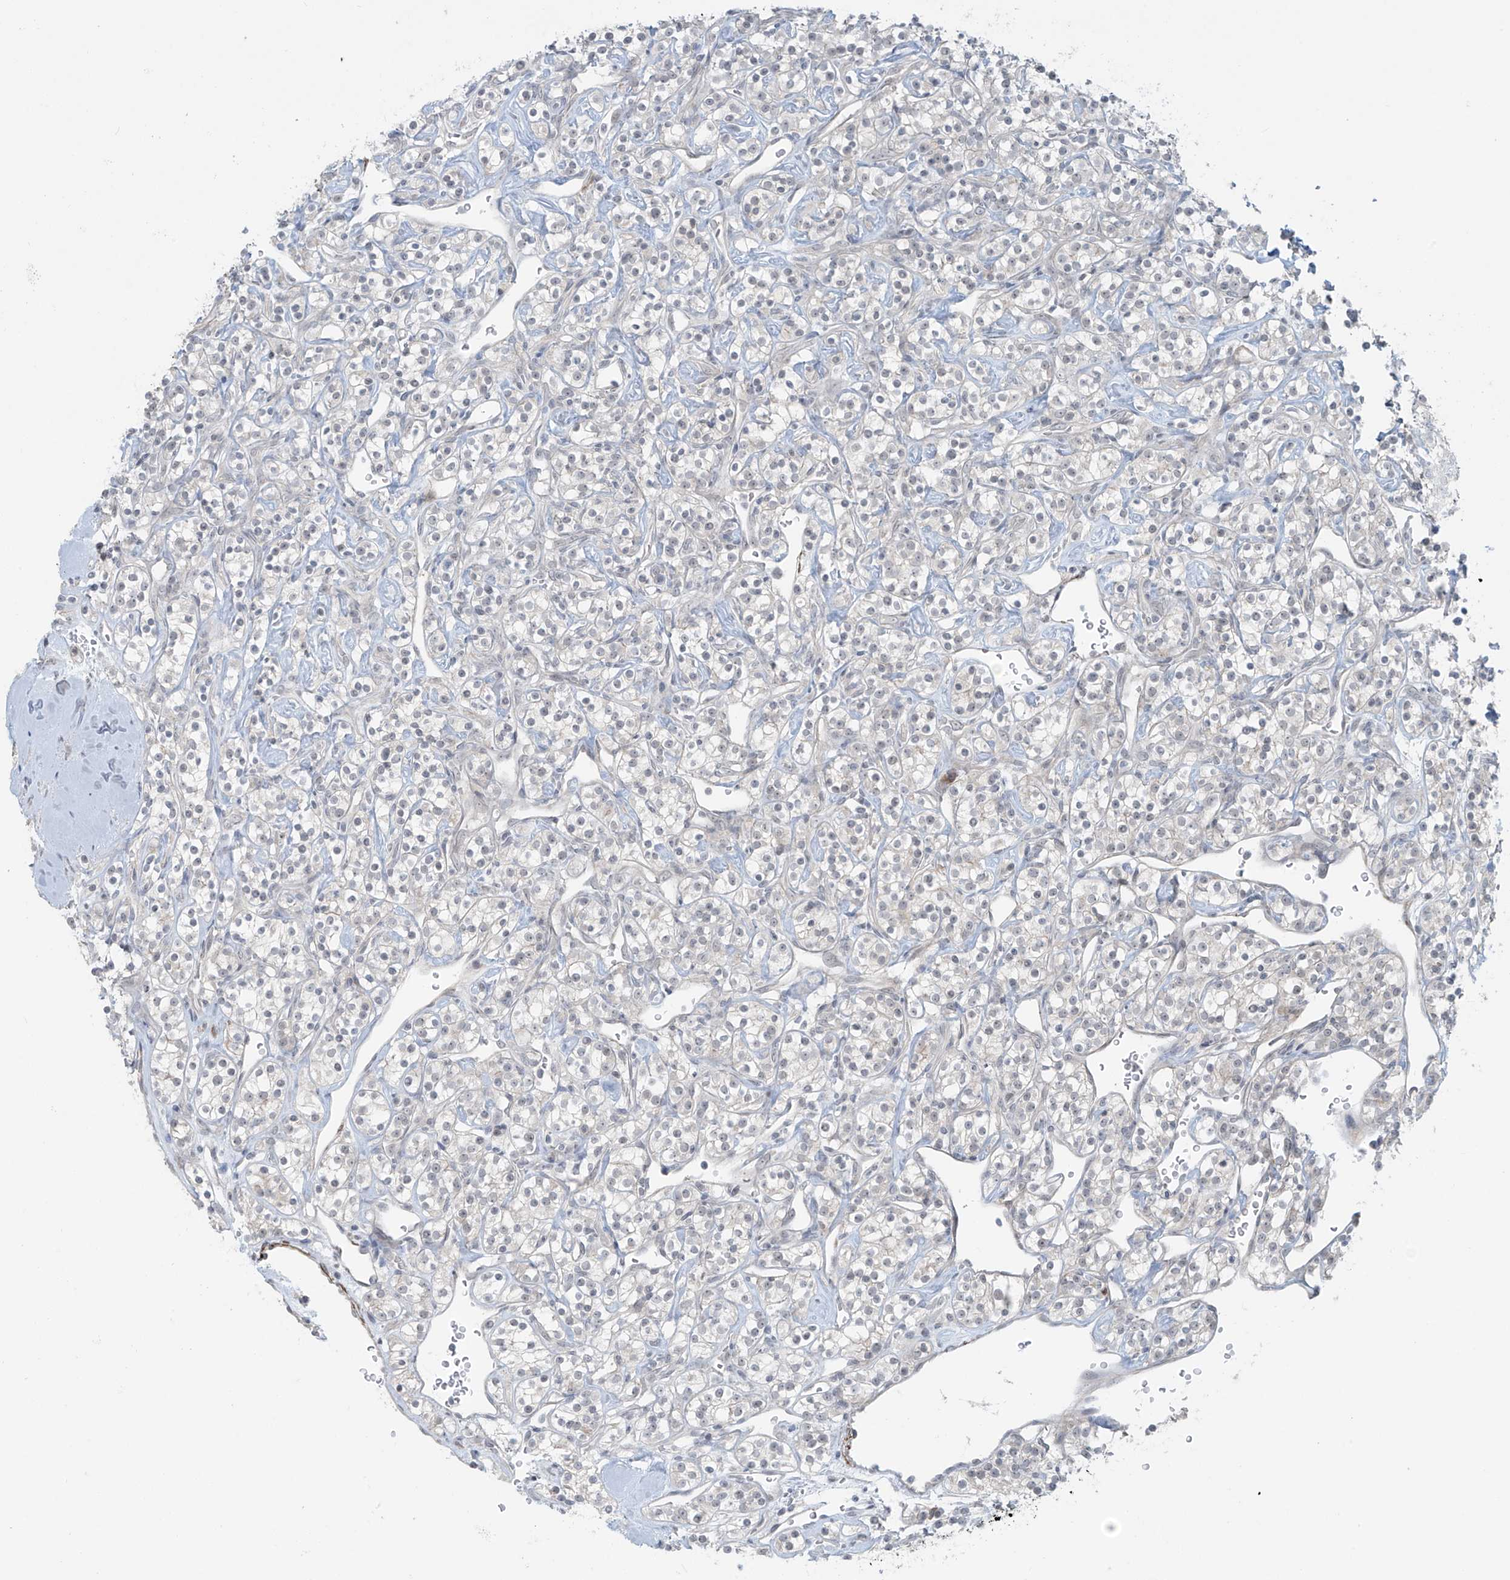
{"staining": {"intensity": "negative", "quantity": "none", "location": "none"}, "tissue": "renal cancer", "cell_type": "Tumor cells", "image_type": "cancer", "snomed": [{"axis": "morphology", "description": "Adenocarcinoma, NOS"}, {"axis": "topography", "description": "Kidney"}], "caption": "Immunohistochemical staining of human renal cancer exhibits no significant staining in tumor cells.", "gene": "RASGEF1A", "patient": {"sex": "male", "age": 77}}